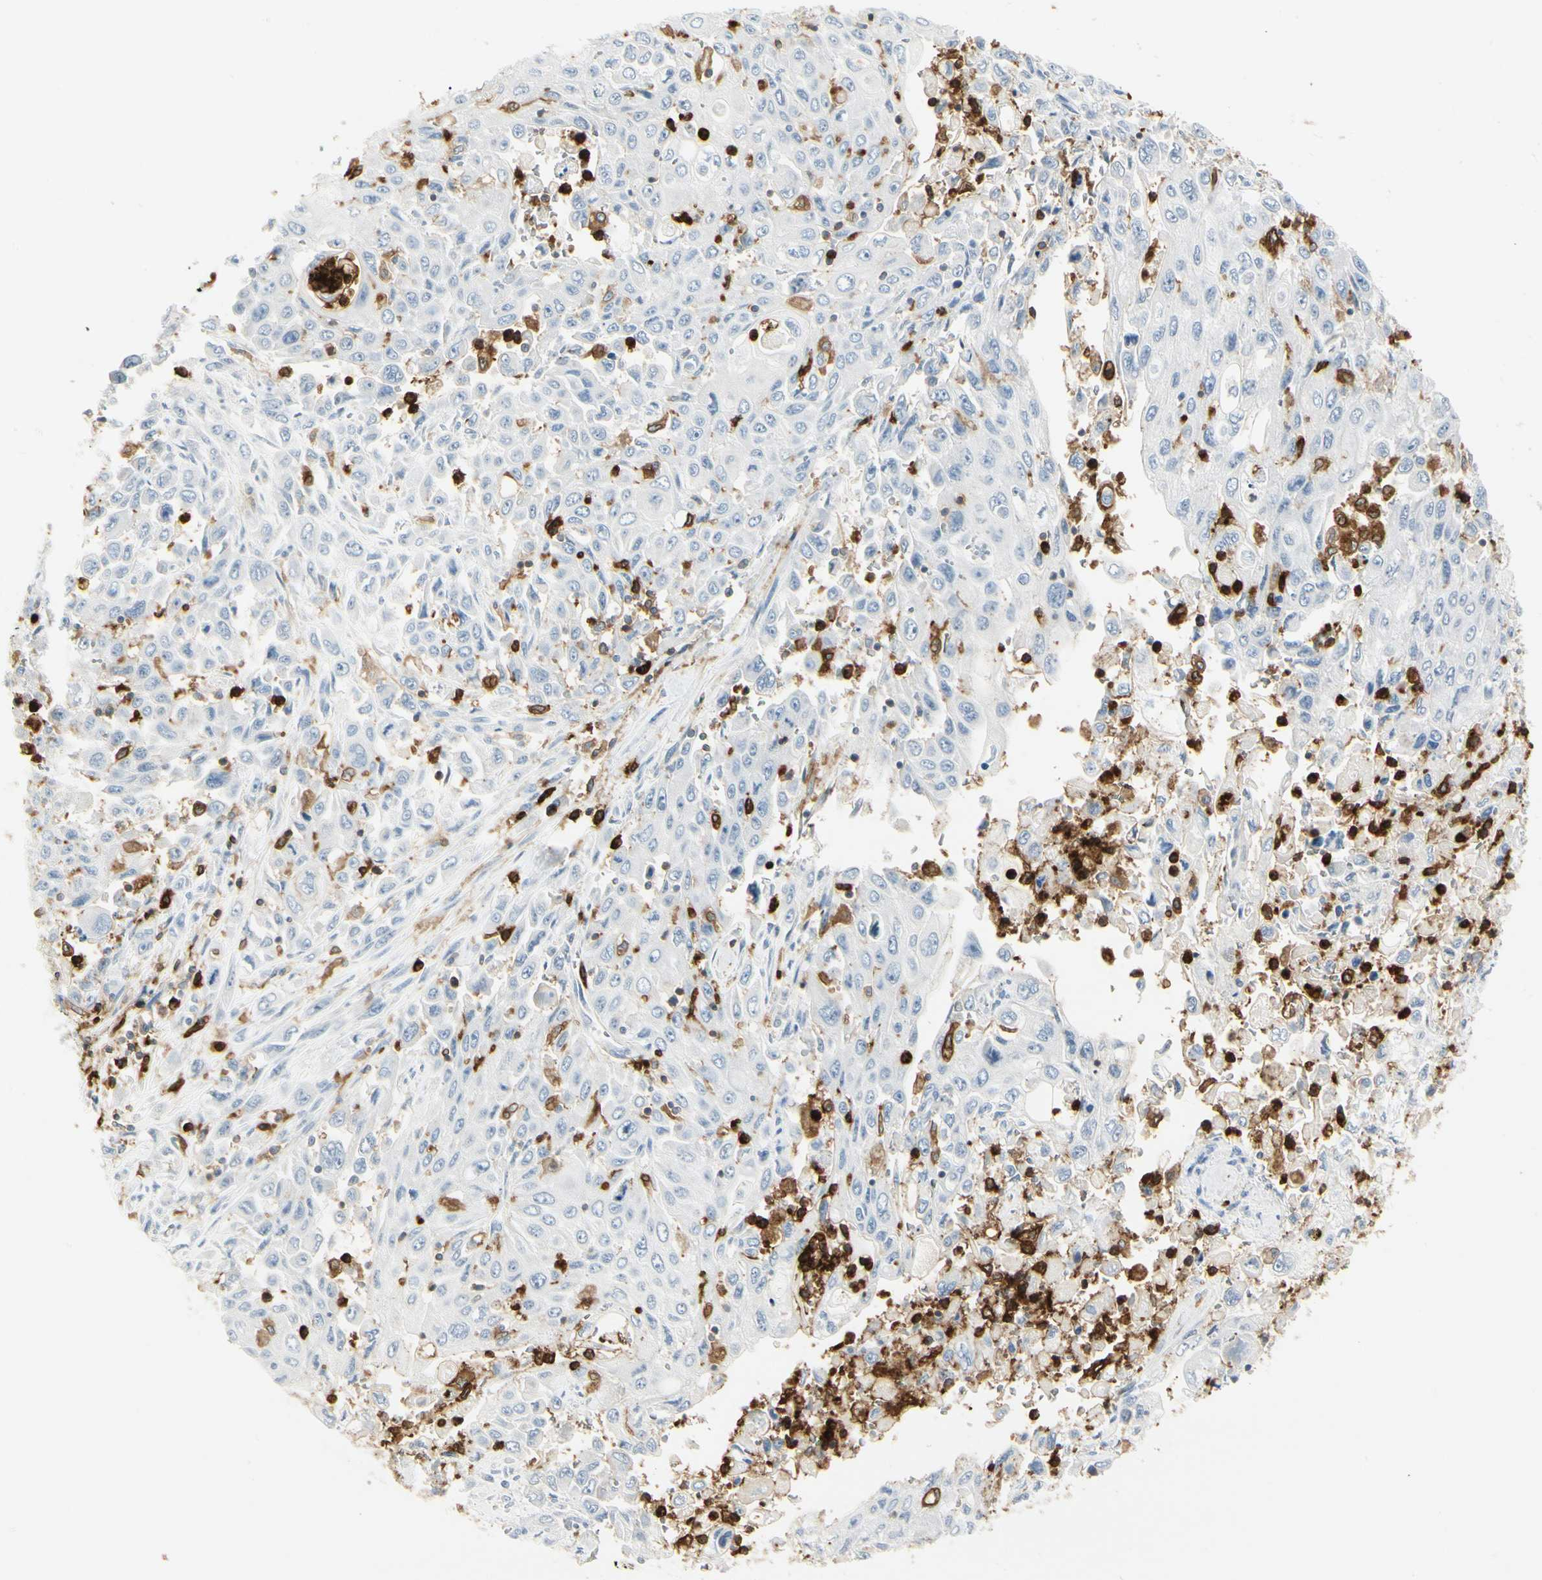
{"staining": {"intensity": "negative", "quantity": "none", "location": "none"}, "tissue": "pancreatic cancer", "cell_type": "Tumor cells", "image_type": "cancer", "snomed": [{"axis": "morphology", "description": "Adenocarcinoma, NOS"}, {"axis": "topography", "description": "Pancreas"}], "caption": "Human pancreatic adenocarcinoma stained for a protein using immunohistochemistry exhibits no staining in tumor cells.", "gene": "ITGB2", "patient": {"sex": "male", "age": 70}}